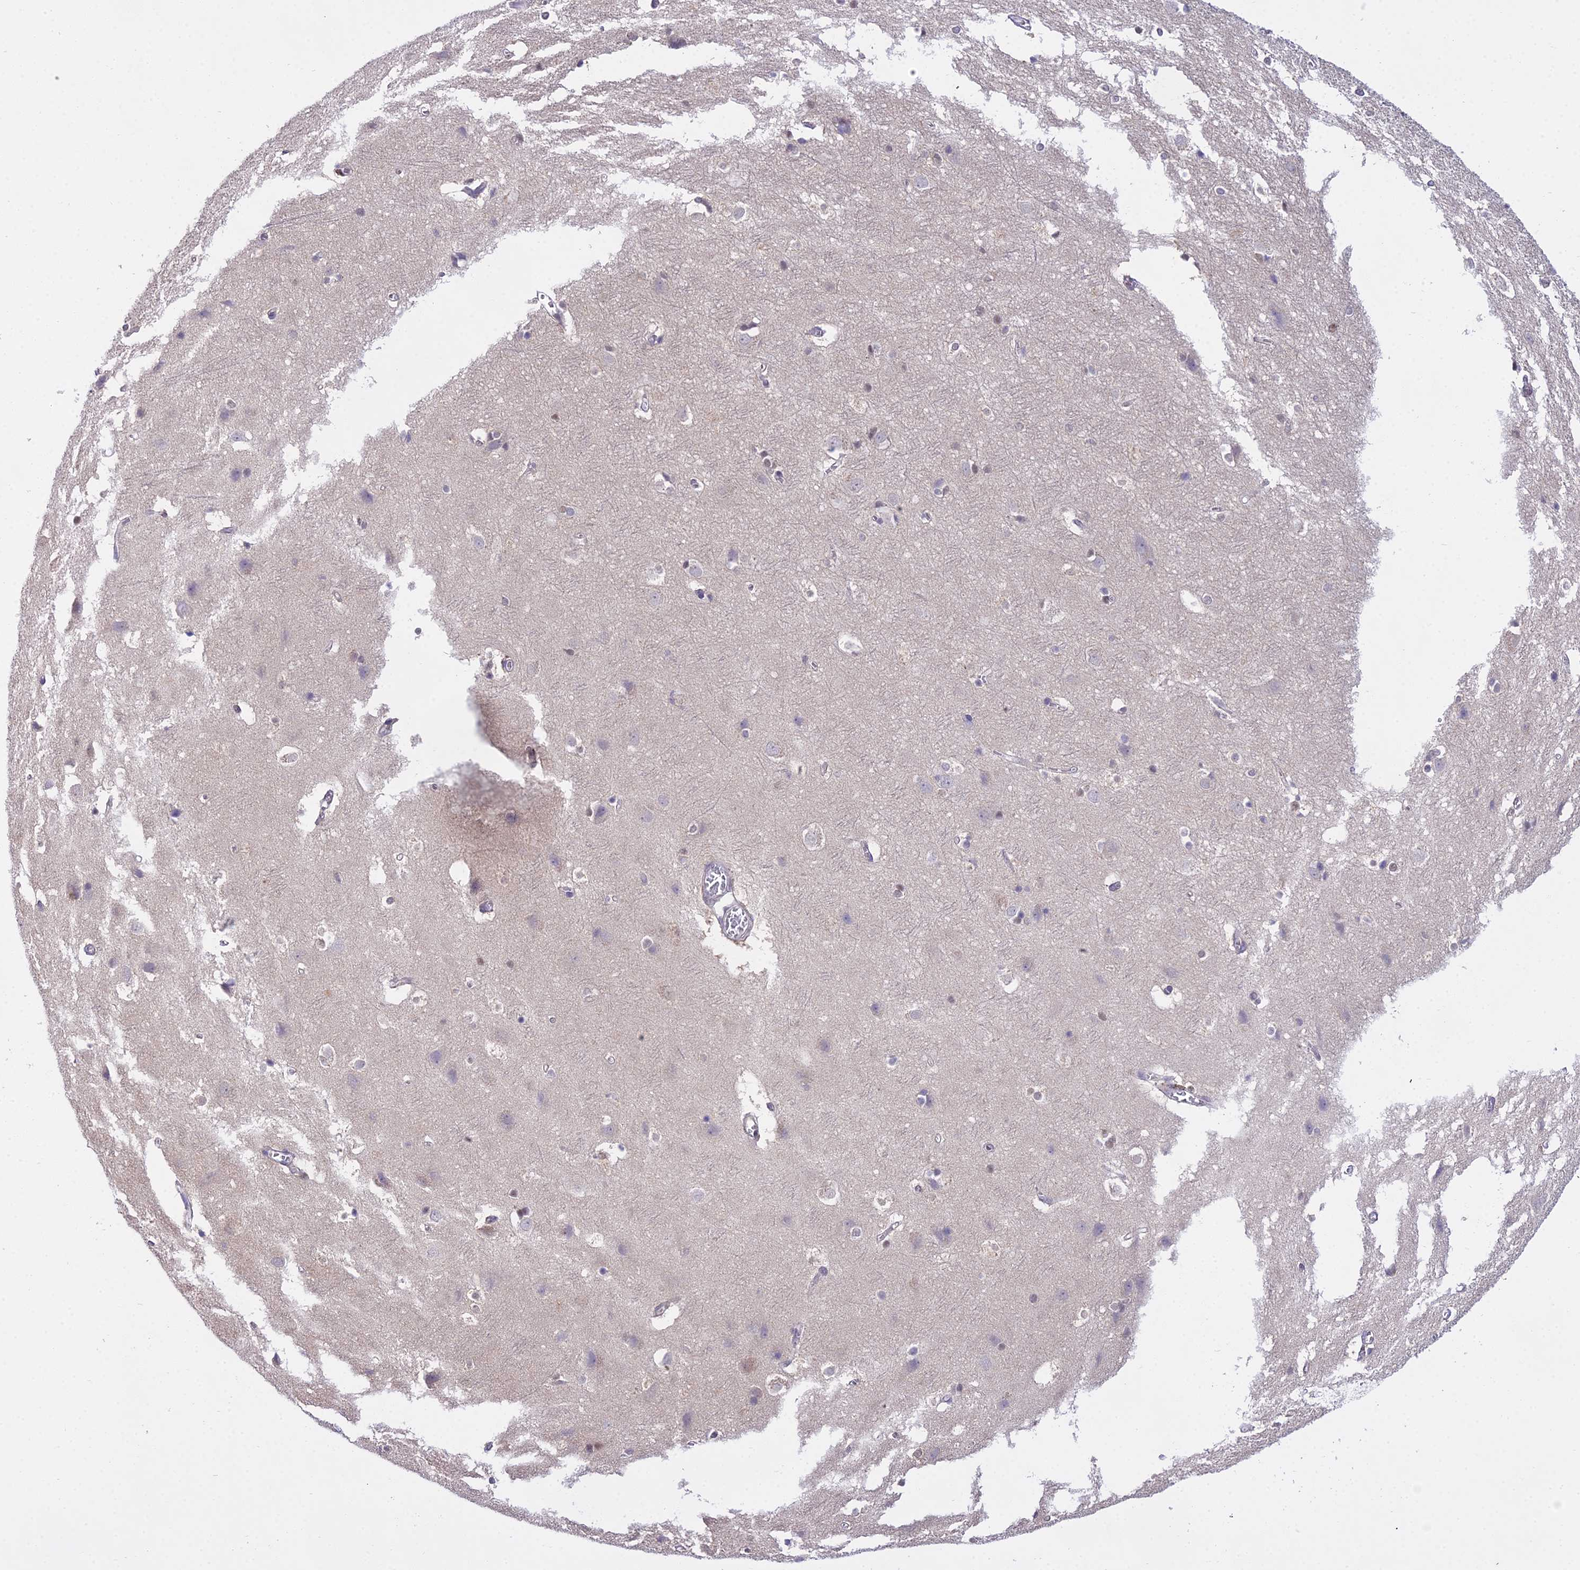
{"staining": {"intensity": "negative", "quantity": "none", "location": "none"}, "tissue": "cerebral cortex", "cell_type": "Endothelial cells", "image_type": "normal", "snomed": [{"axis": "morphology", "description": "Normal tissue, NOS"}, {"axis": "topography", "description": "Cerebral cortex"}], "caption": "Protein analysis of benign cerebral cortex demonstrates no significant staining in endothelial cells.", "gene": "MAT2A", "patient": {"sex": "male", "age": 54}}